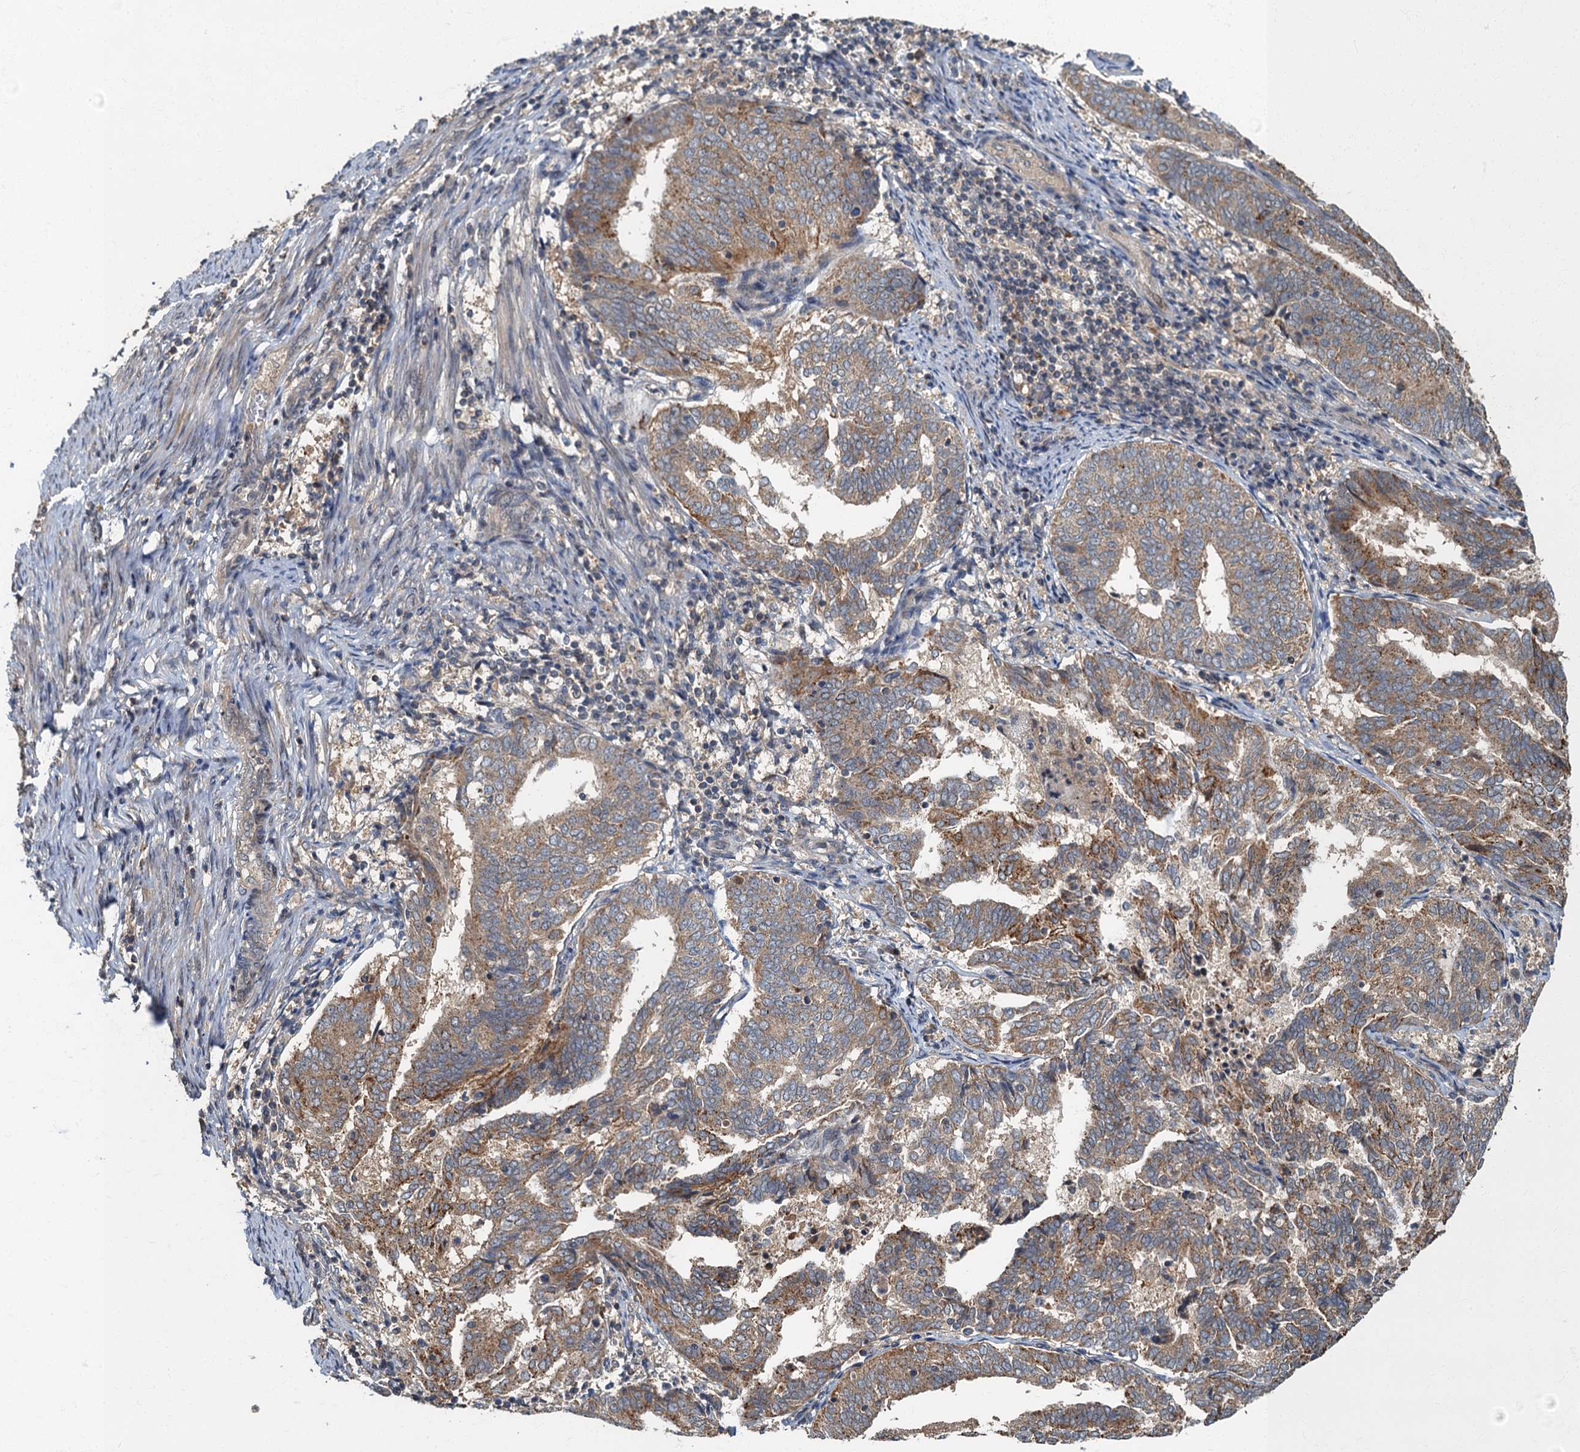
{"staining": {"intensity": "moderate", "quantity": ">75%", "location": "cytoplasmic/membranous"}, "tissue": "endometrial cancer", "cell_type": "Tumor cells", "image_type": "cancer", "snomed": [{"axis": "morphology", "description": "Adenocarcinoma, NOS"}, {"axis": "topography", "description": "Endometrium"}], "caption": "About >75% of tumor cells in human endometrial adenocarcinoma show moderate cytoplasmic/membranous protein staining as visualized by brown immunohistochemical staining.", "gene": "WDCP", "patient": {"sex": "female", "age": 80}}